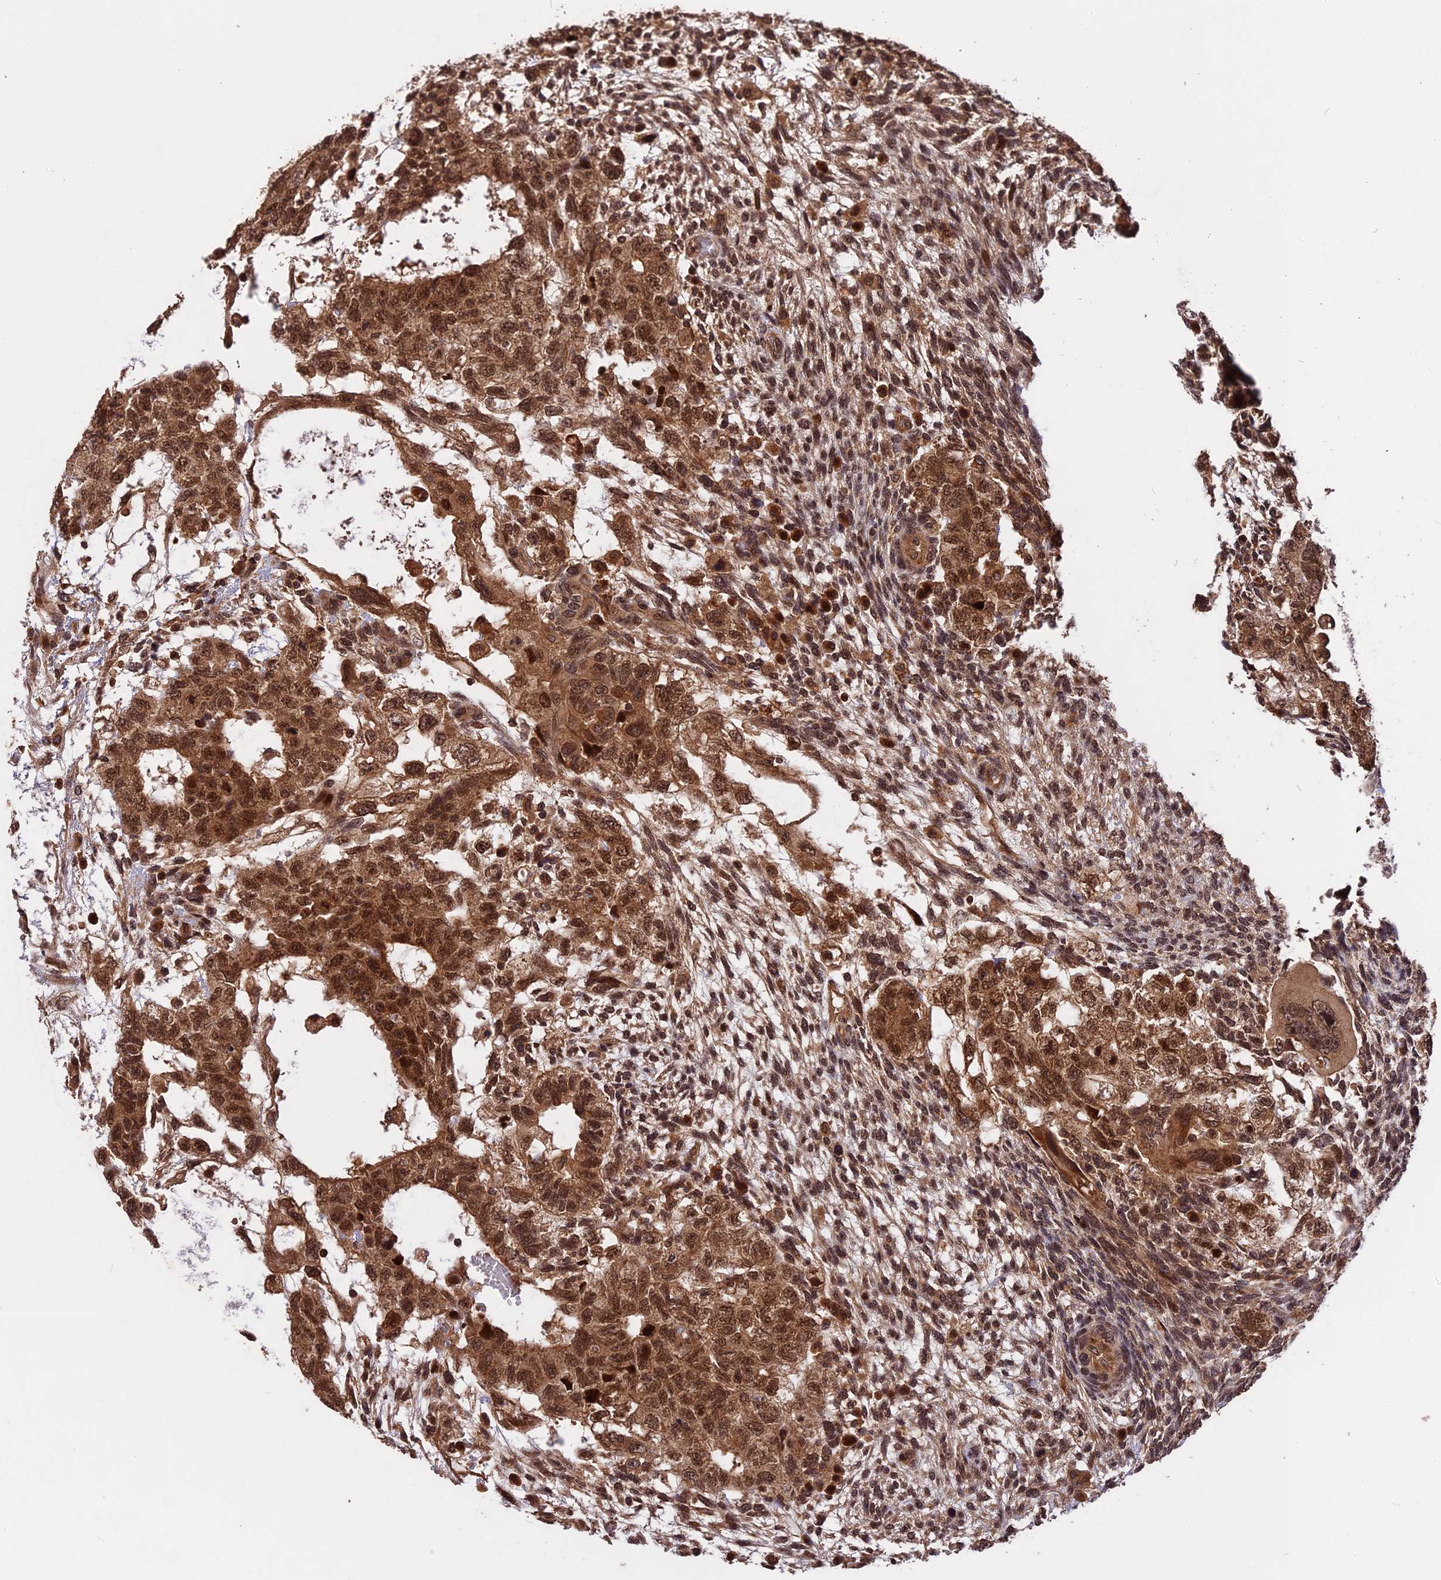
{"staining": {"intensity": "strong", "quantity": ">75%", "location": "cytoplasmic/membranous,nuclear"}, "tissue": "testis cancer", "cell_type": "Tumor cells", "image_type": "cancer", "snomed": [{"axis": "morphology", "description": "Normal tissue, NOS"}, {"axis": "morphology", "description": "Carcinoma, Embryonal, NOS"}, {"axis": "topography", "description": "Testis"}], "caption": "Immunohistochemical staining of testis cancer exhibits high levels of strong cytoplasmic/membranous and nuclear protein expression in about >75% of tumor cells. (DAB (3,3'-diaminobenzidine) = brown stain, brightfield microscopy at high magnification).", "gene": "ESCO1", "patient": {"sex": "male", "age": 36}}